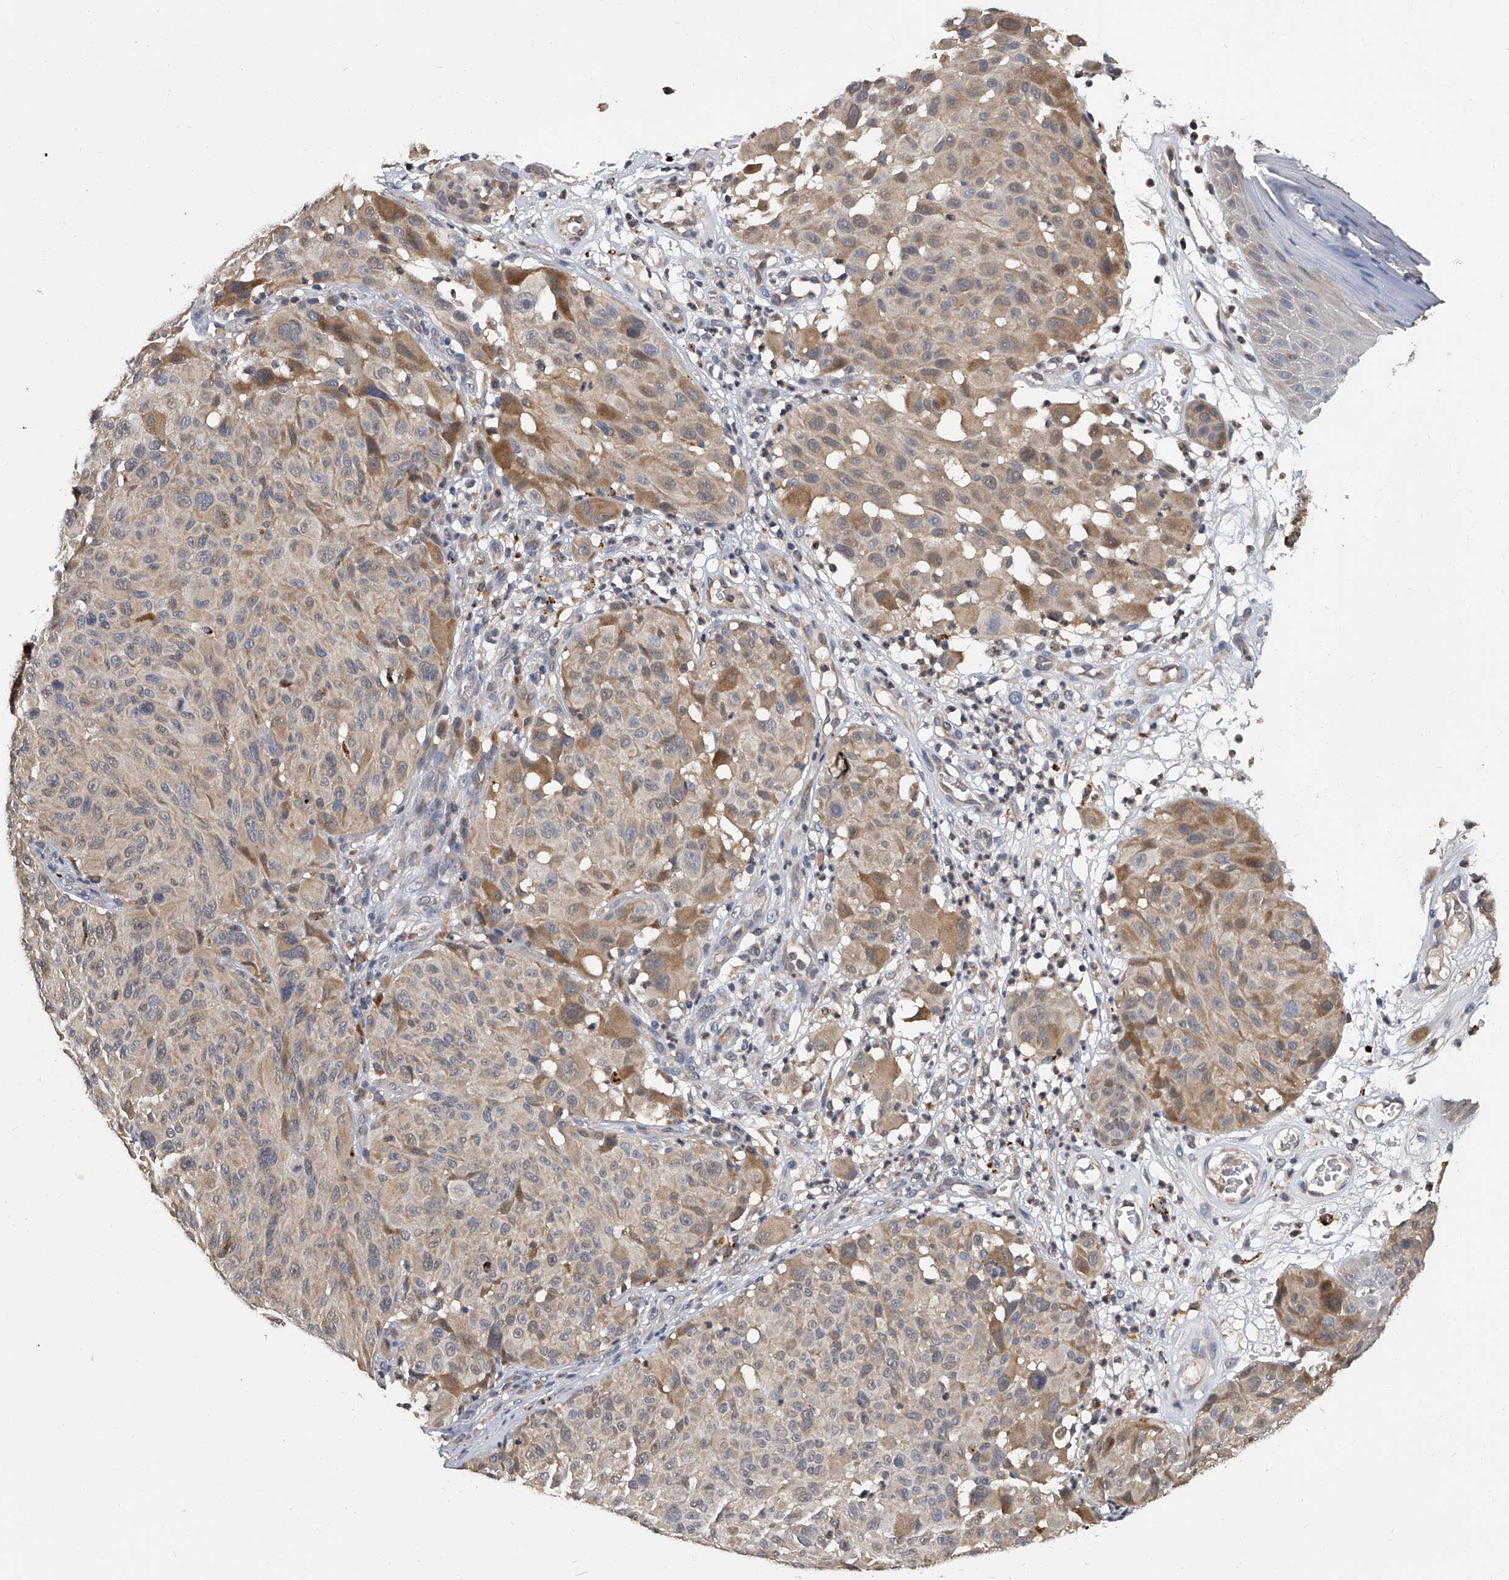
{"staining": {"intensity": "weak", "quantity": "25%-75%", "location": "cytoplasmic/membranous,nuclear"}, "tissue": "melanoma", "cell_type": "Tumor cells", "image_type": "cancer", "snomed": [{"axis": "morphology", "description": "Malignant melanoma, NOS"}, {"axis": "topography", "description": "Skin"}], "caption": "This histopathology image exhibits melanoma stained with immunohistochemistry (IHC) to label a protein in brown. The cytoplasmic/membranous and nuclear of tumor cells show weak positivity for the protein. Nuclei are counter-stained blue.", "gene": "JAG2", "patient": {"sex": "male", "age": 83}}